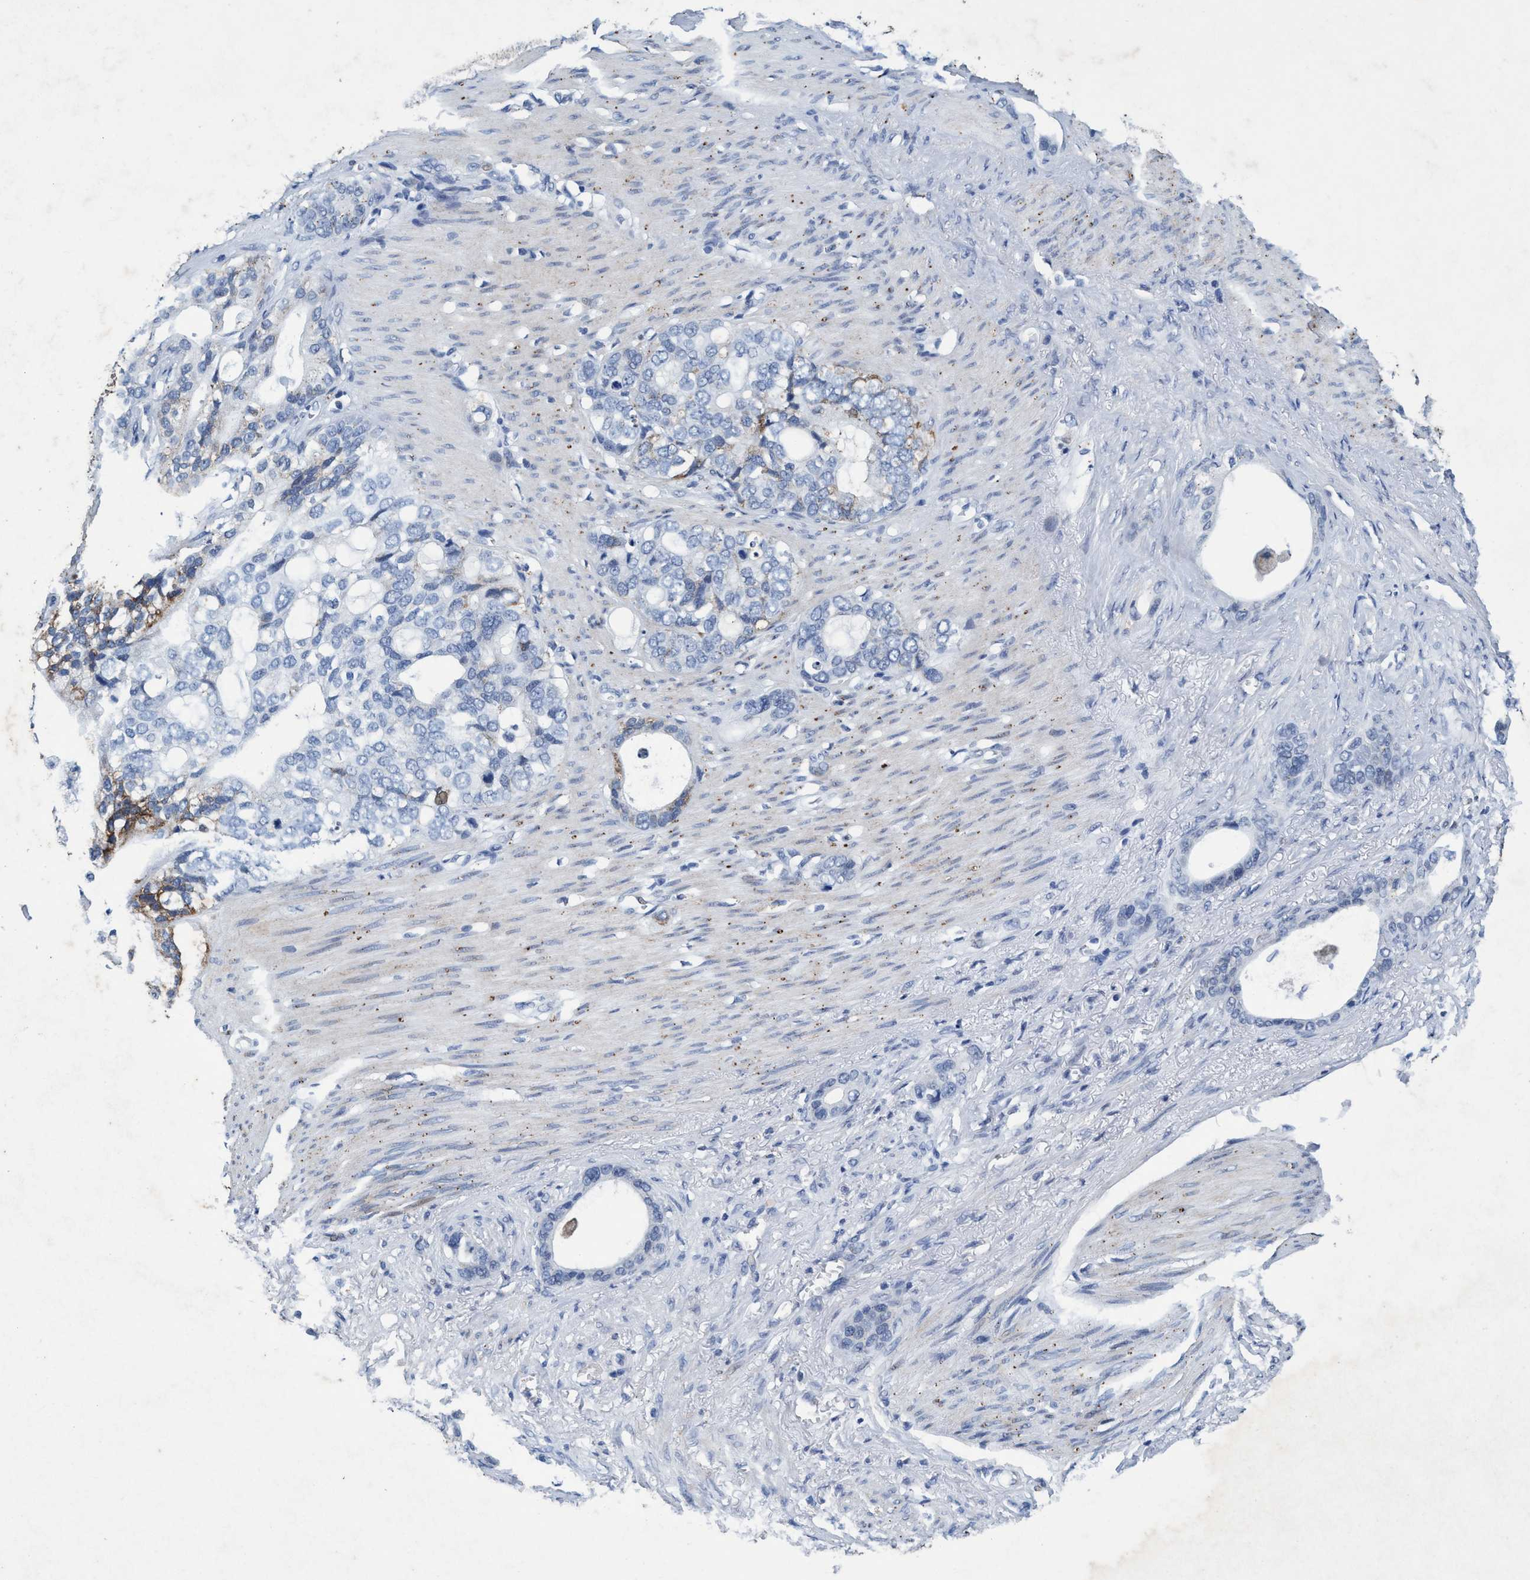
{"staining": {"intensity": "moderate", "quantity": "<25%", "location": "cytoplasmic/membranous"}, "tissue": "stomach cancer", "cell_type": "Tumor cells", "image_type": "cancer", "snomed": [{"axis": "morphology", "description": "Adenocarcinoma, NOS"}, {"axis": "topography", "description": "Stomach"}], "caption": "A photomicrograph of stomach adenocarcinoma stained for a protein exhibits moderate cytoplasmic/membranous brown staining in tumor cells. Nuclei are stained in blue.", "gene": "GRB14", "patient": {"sex": "female", "age": 75}}